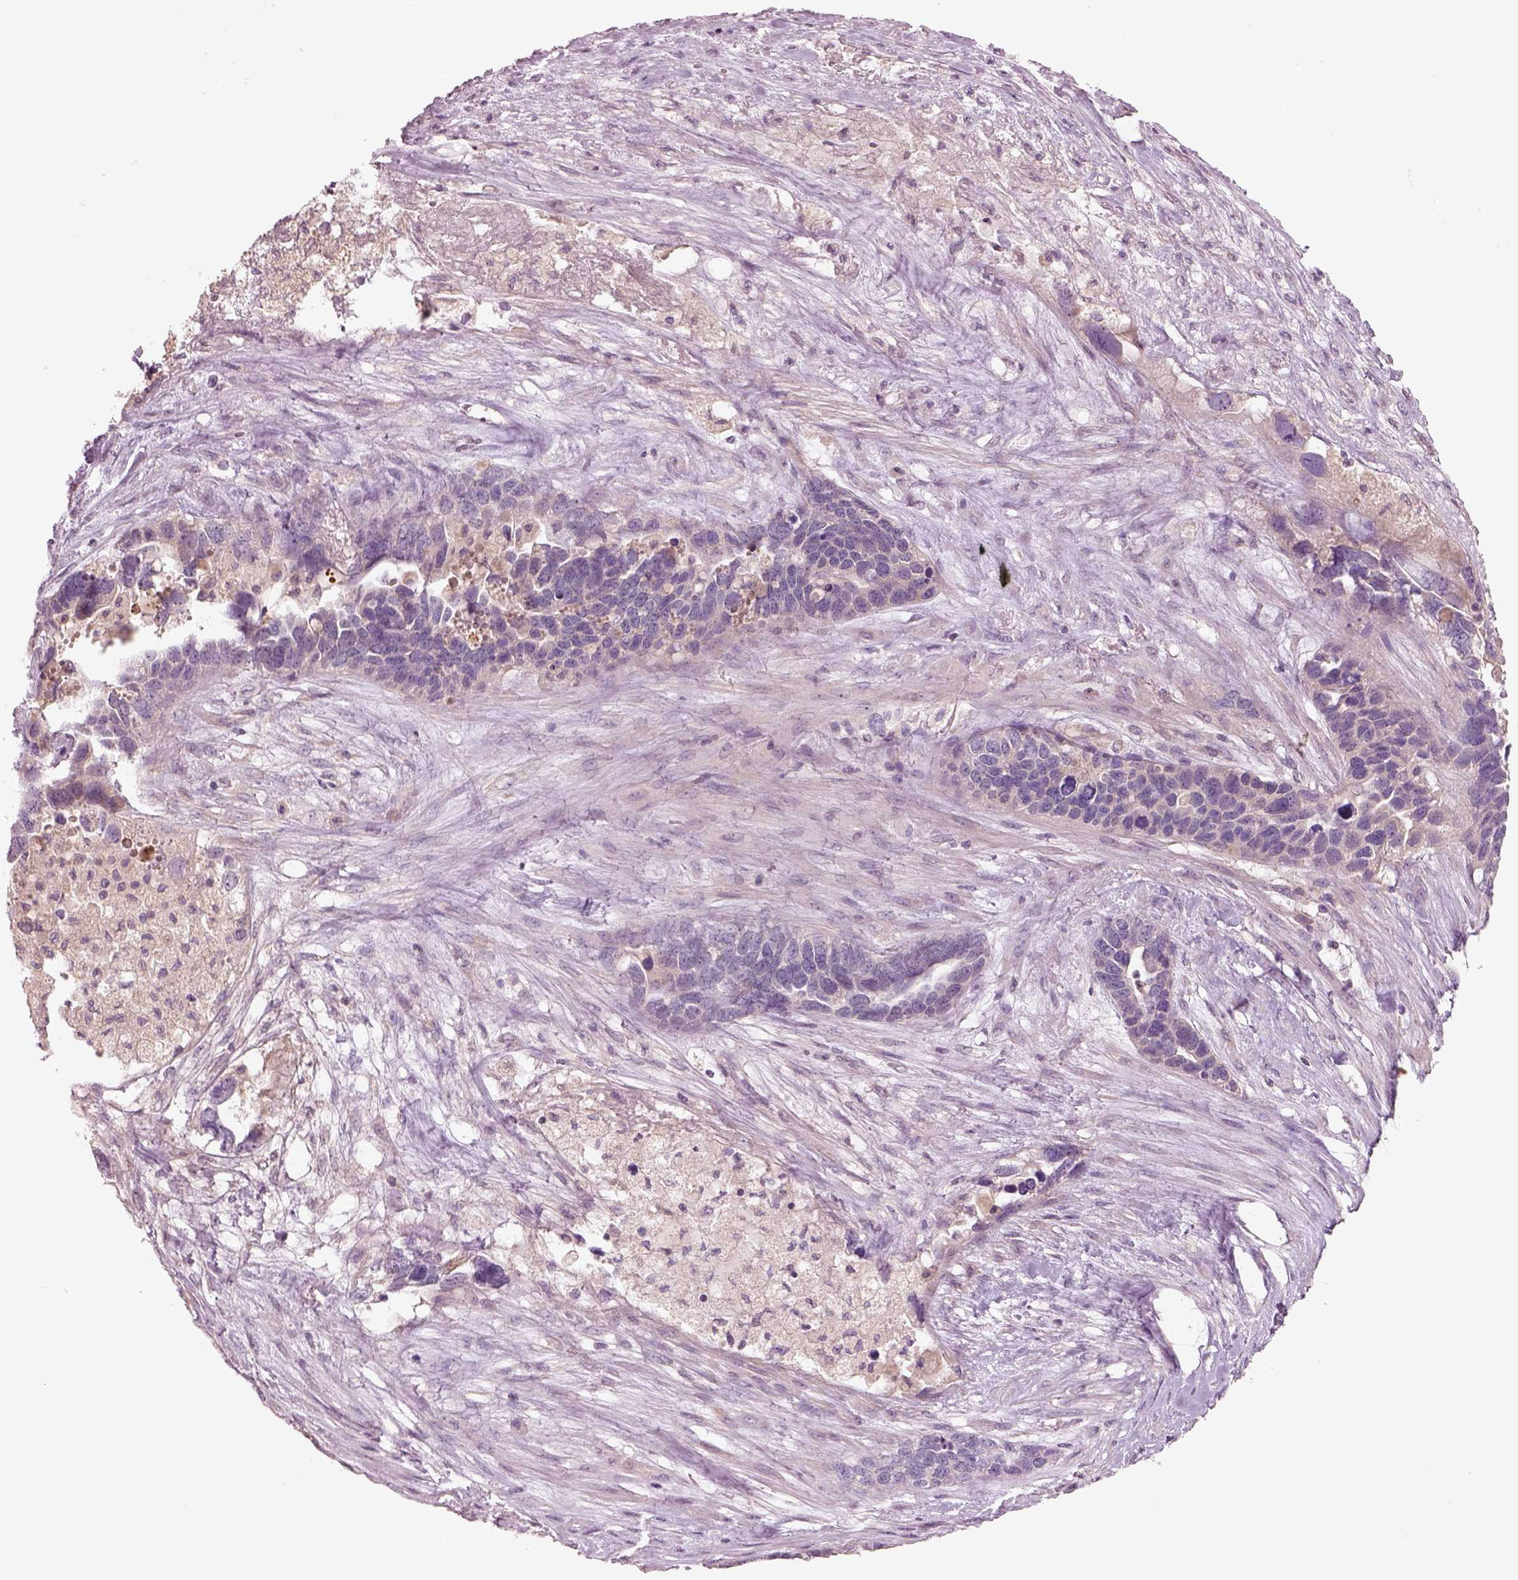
{"staining": {"intensity": "negative", "quantity": "none", "location": "none"}, "tissue": "ovarian cancer", "cell_type": "Tumor cells", "image_type": "cancer", "snomed": [{"axis": "morphology", "description": "Cystadenocarcinoma, serous, NOS"}, {"axis": "topography", "description": "Ovary"}], "caption": "There is no significant expression in tumor cells of ovarian cancer.", "gene": "DUOXA2", "patient": {"sex": "female", "age": 54}}